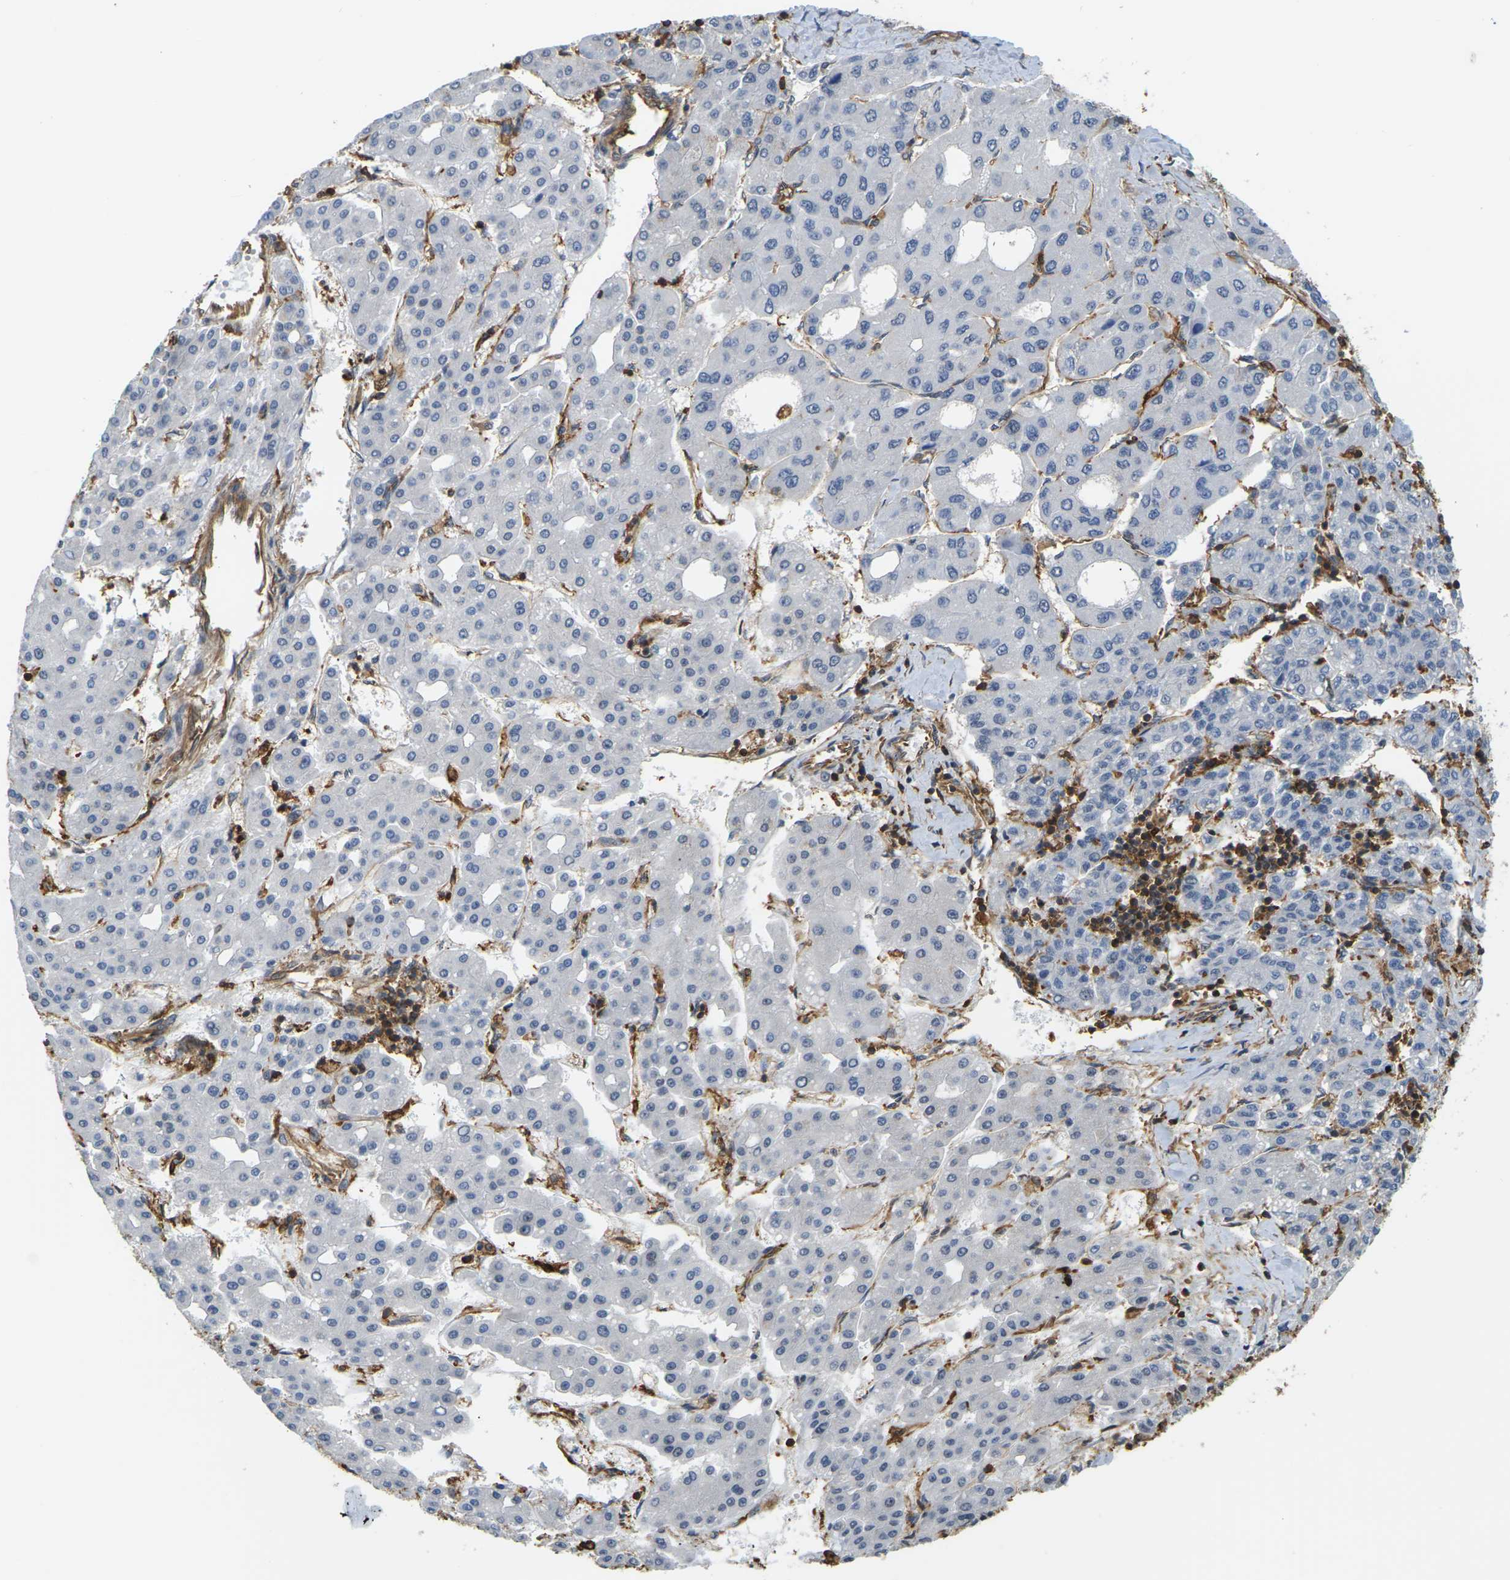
{"staining": {"intensity": "negative", "quantity": "none", "location": "none"}, "tissue": "liver cancer", "cell_type": "Tumor cells", "image_type": "cancer", "snomed": [{"axis": "morphology", "description": "Carcinoma, Hepatocellular, NOS"}, {"axis": "topography", "description": "Liver"}], "caption": "Immunohistochemistry micrograph of liver cancer (hepatocellular carcinoma) stained for a protein (brown), which demonstrates no positivity in tumor cells.", "gene": "IQGAP1", "patient": {"sex": "male", "age": 65}}